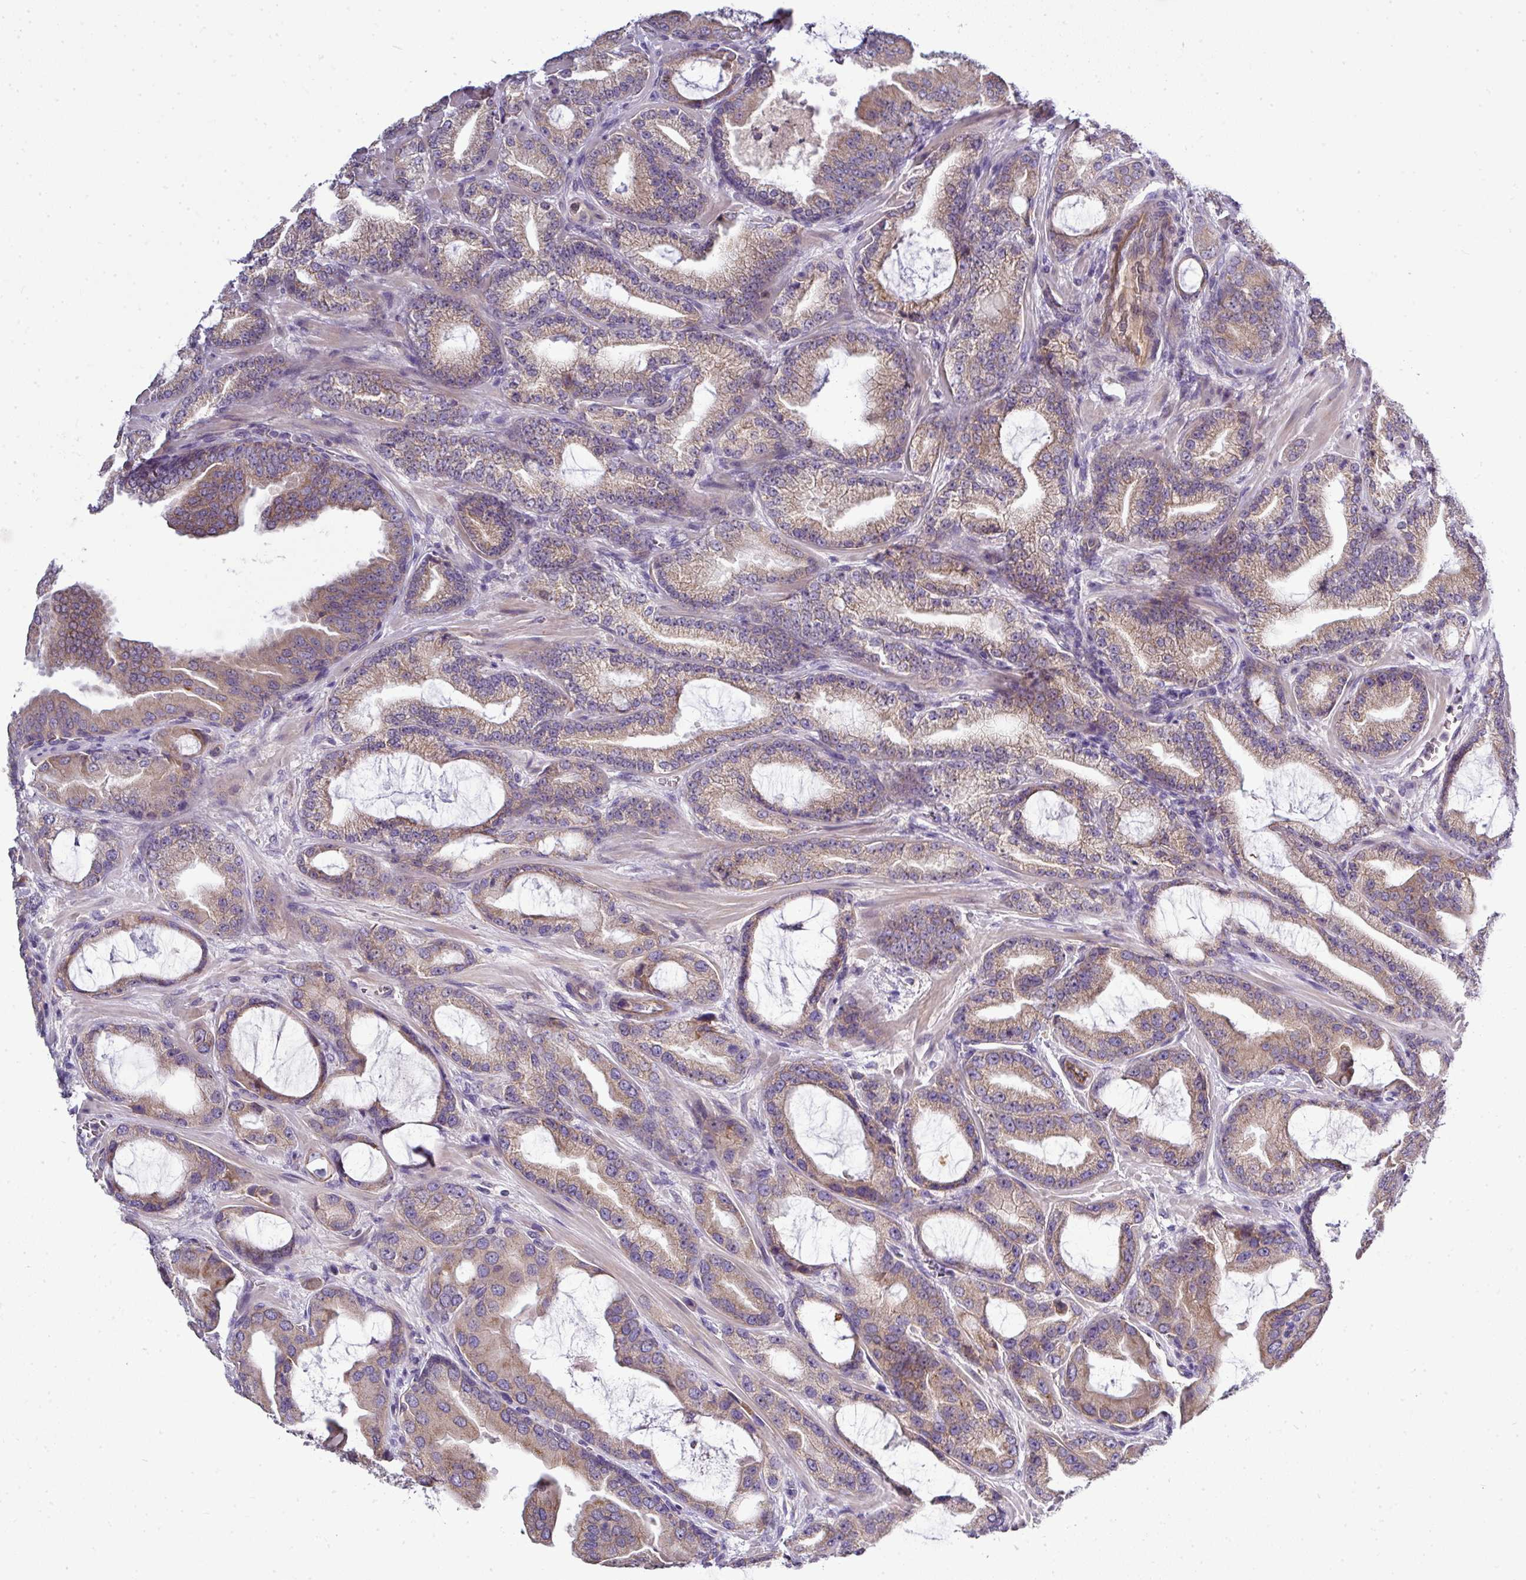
{"staining": {"intensity": "weak", "quantity": "25%-75%", "location": "cytoplasmic/membranous"}, "tissue": "prostate cancer", "cell_type": "Tumor cells", "image_type": "cancer", "snomed": [{"axis": "morphology", "description": "Adenocarcinoma, High grade"}, {"axis": "topography", "description": "Prostate"}], "caption": "About 25%-75% of tumor cells in human prostate high-grade adenocarcinoma display weak cytoplasmic/membranous protein staining as visualized by brown immunohistochemical staining.", "gene": "GAN", "patient": {"sex": "male", "age": 68}}